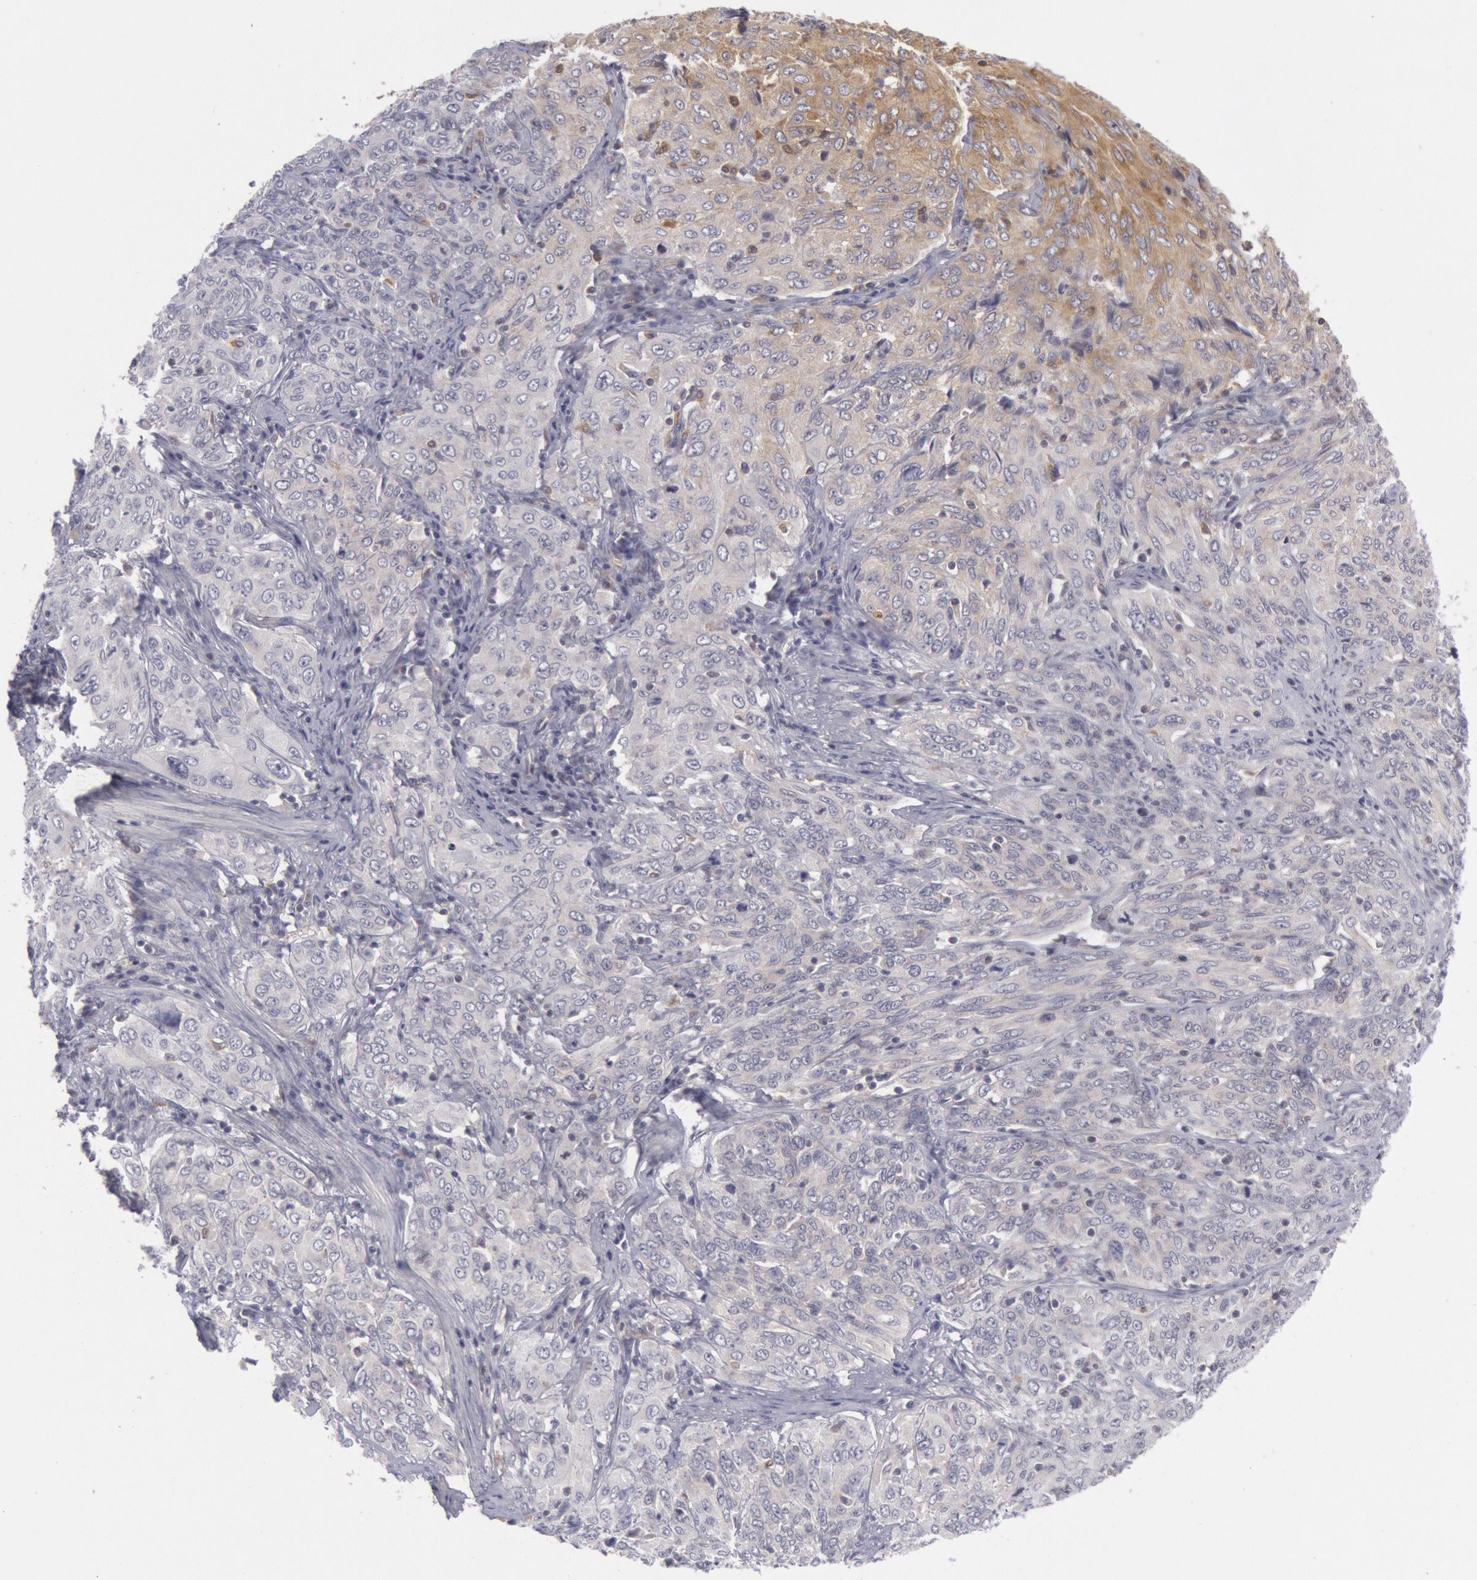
{"staining": {"intensity": "negative", "quantity": "none", "location": "none"}, "tissue": "cervical cancer", "cell_type": "Tumor cells", "image_type": "cancer", "snomed": [{"axis": "morphology", "description": "Squamous cell carcinoma, NOS"}, {"axis": "topography", "description": "Cervix"}], "caption": "This is an immunohistochemistry (IHC) micrograph of human cervical cancer. There is no positivity in tumor cells.", "gene": "IKBKB", "patient": {"sex": "female", "age": 38}}